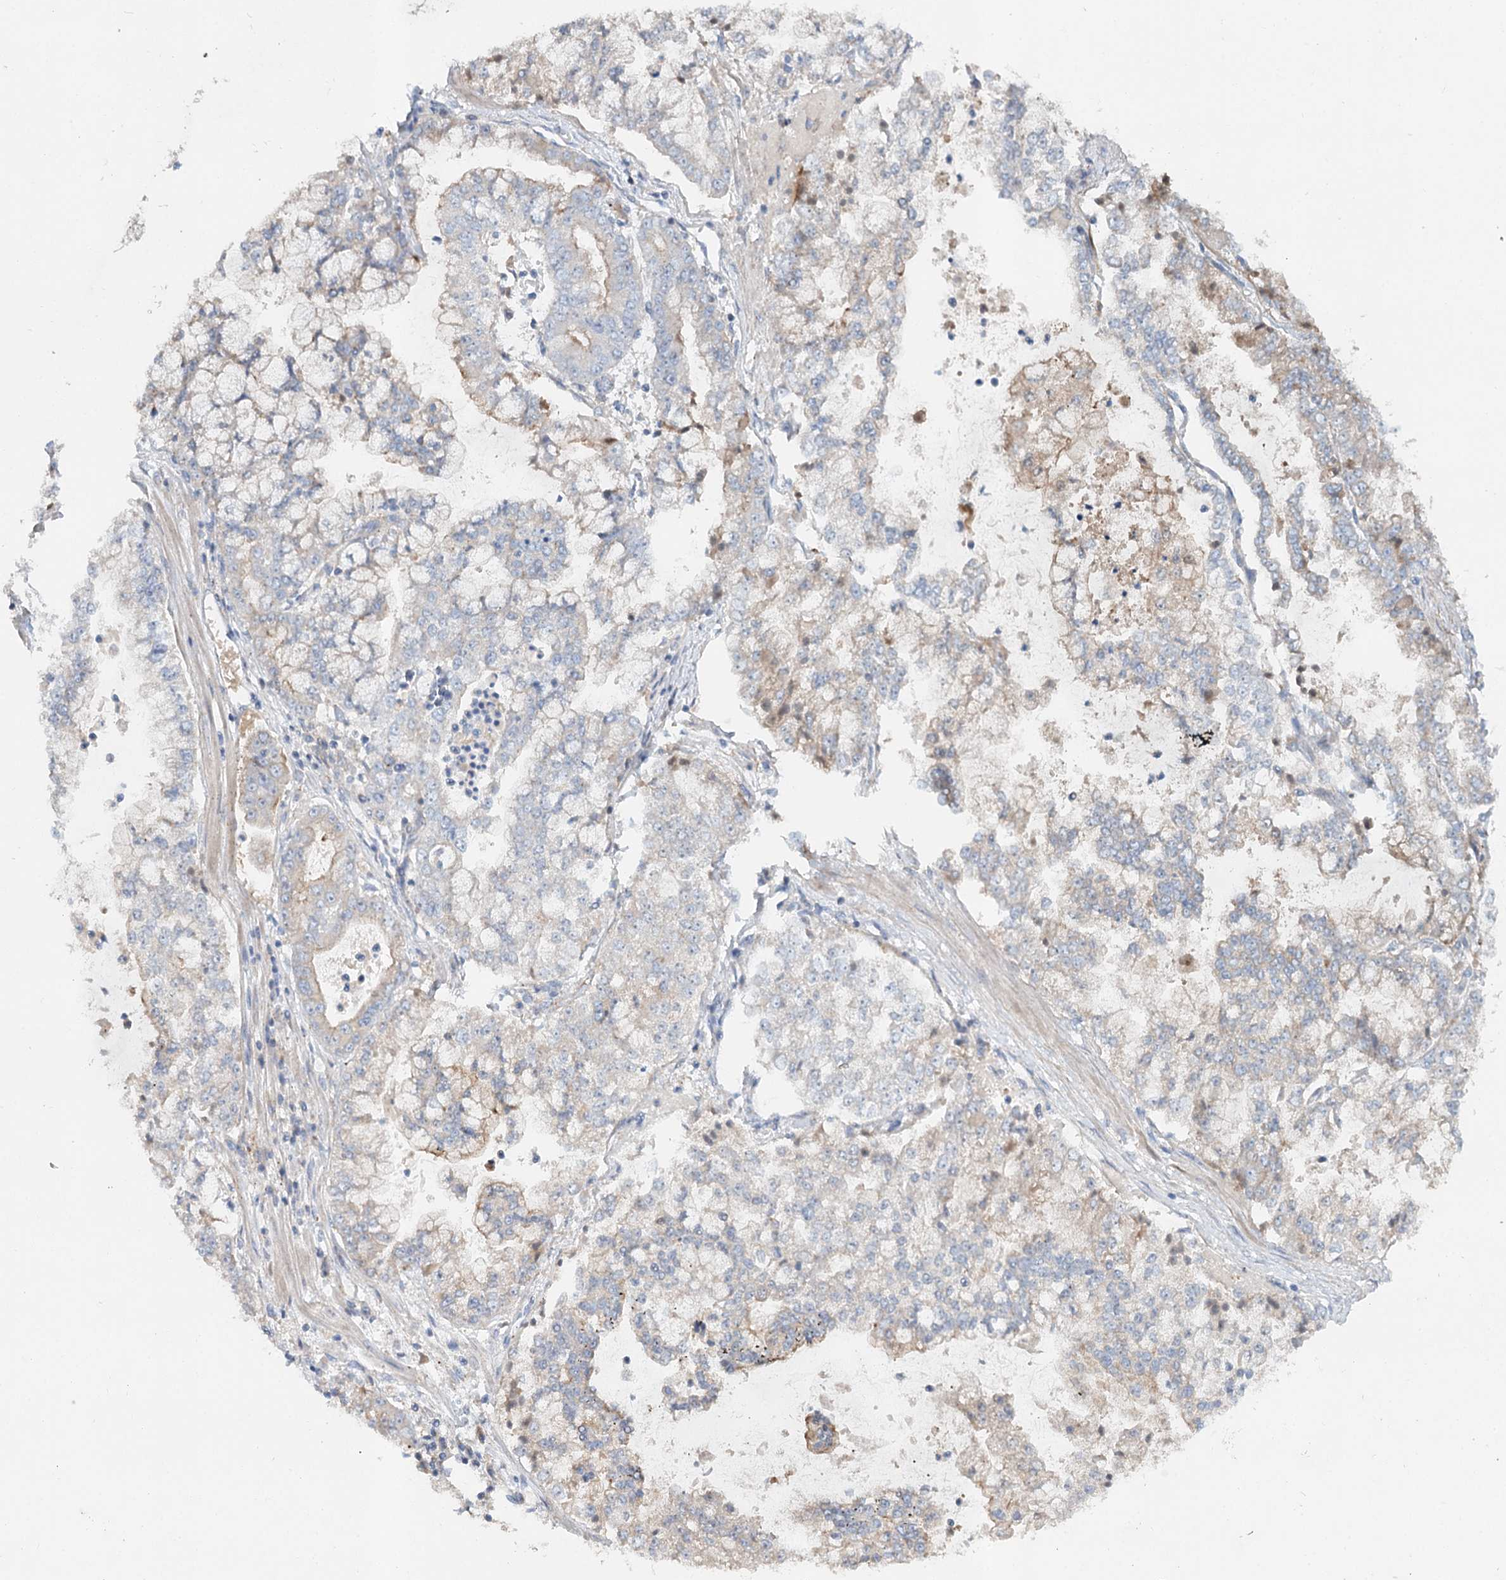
{"staining": {"intensity": "weak", "quantity": "<25%", "location": "cytoplasmic/membranous"}, "tissue": "stomach cancer", "cell_type": "Tumor cells", "image_type": "cancer", "snomed": [{"axis": "morphology", "description": "Adenocarcinoma, NOS"}, {"axis": "topography", "description": "Stomach"}], "caption": "Immunohistochemistry (IHC) of stomach cancer displays no staining in tumor cells.", "gene": "ALKBH8", "patient": {"sex": "male", "age": 76}}